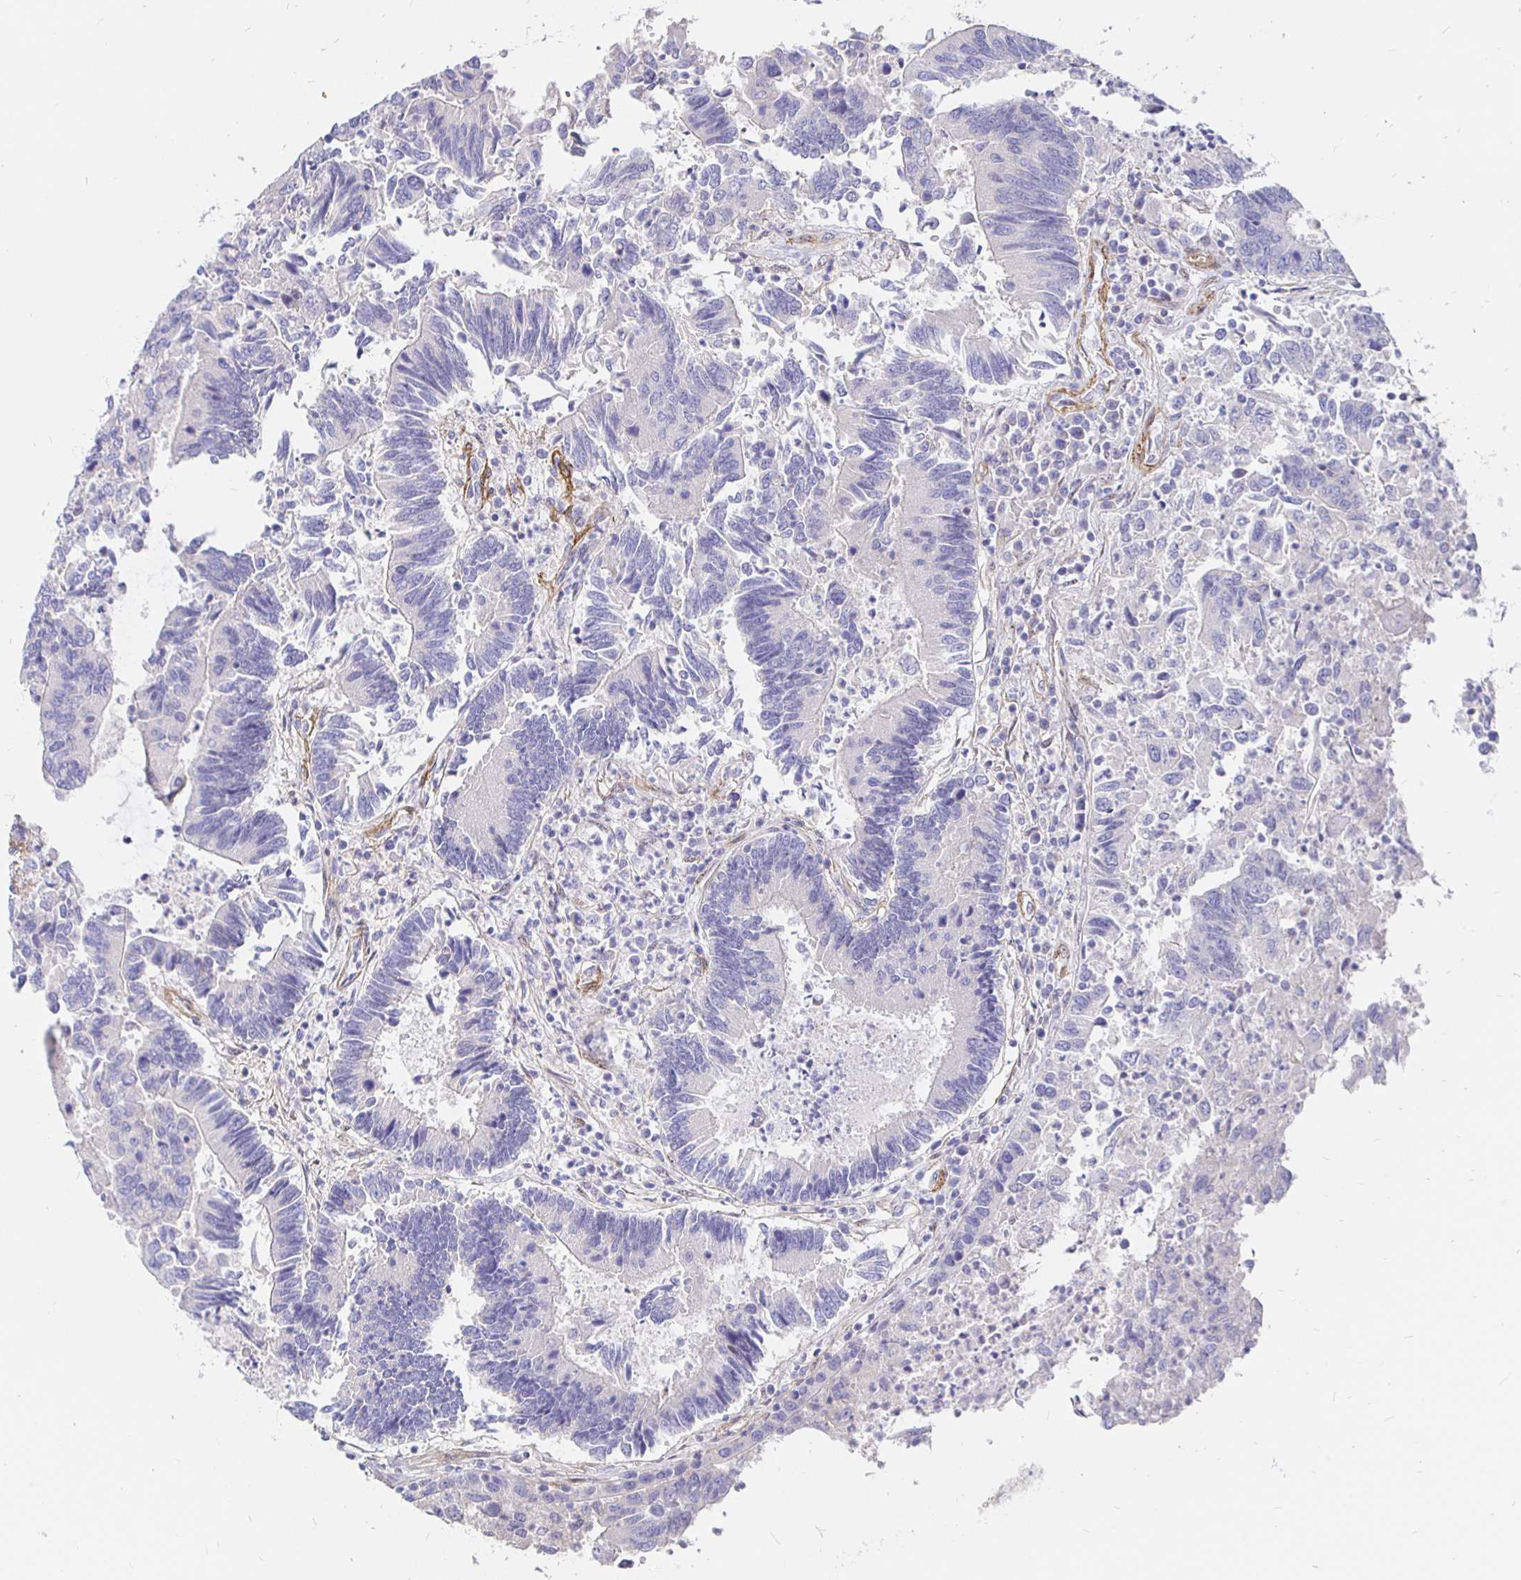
{"staining": {"intensity": "negative", "quantity": "none", "location": "none"}, "tissue": "colorectal cancer", "cell_type": "Tumor cells", "image_type": "cancer", "snomed": [{"axis": "morphology", "description": "Adenocarcinoma, NOS"}, {"axis": "topography", "description": "Colon"}], "caption": "A photomicrograph of colorectal adenocarcinoma stained for a protein shows no brown staining in tumor cells.", "gene": "PALM2AKAP2", "patient": {"sex": "female", "age": 67}}